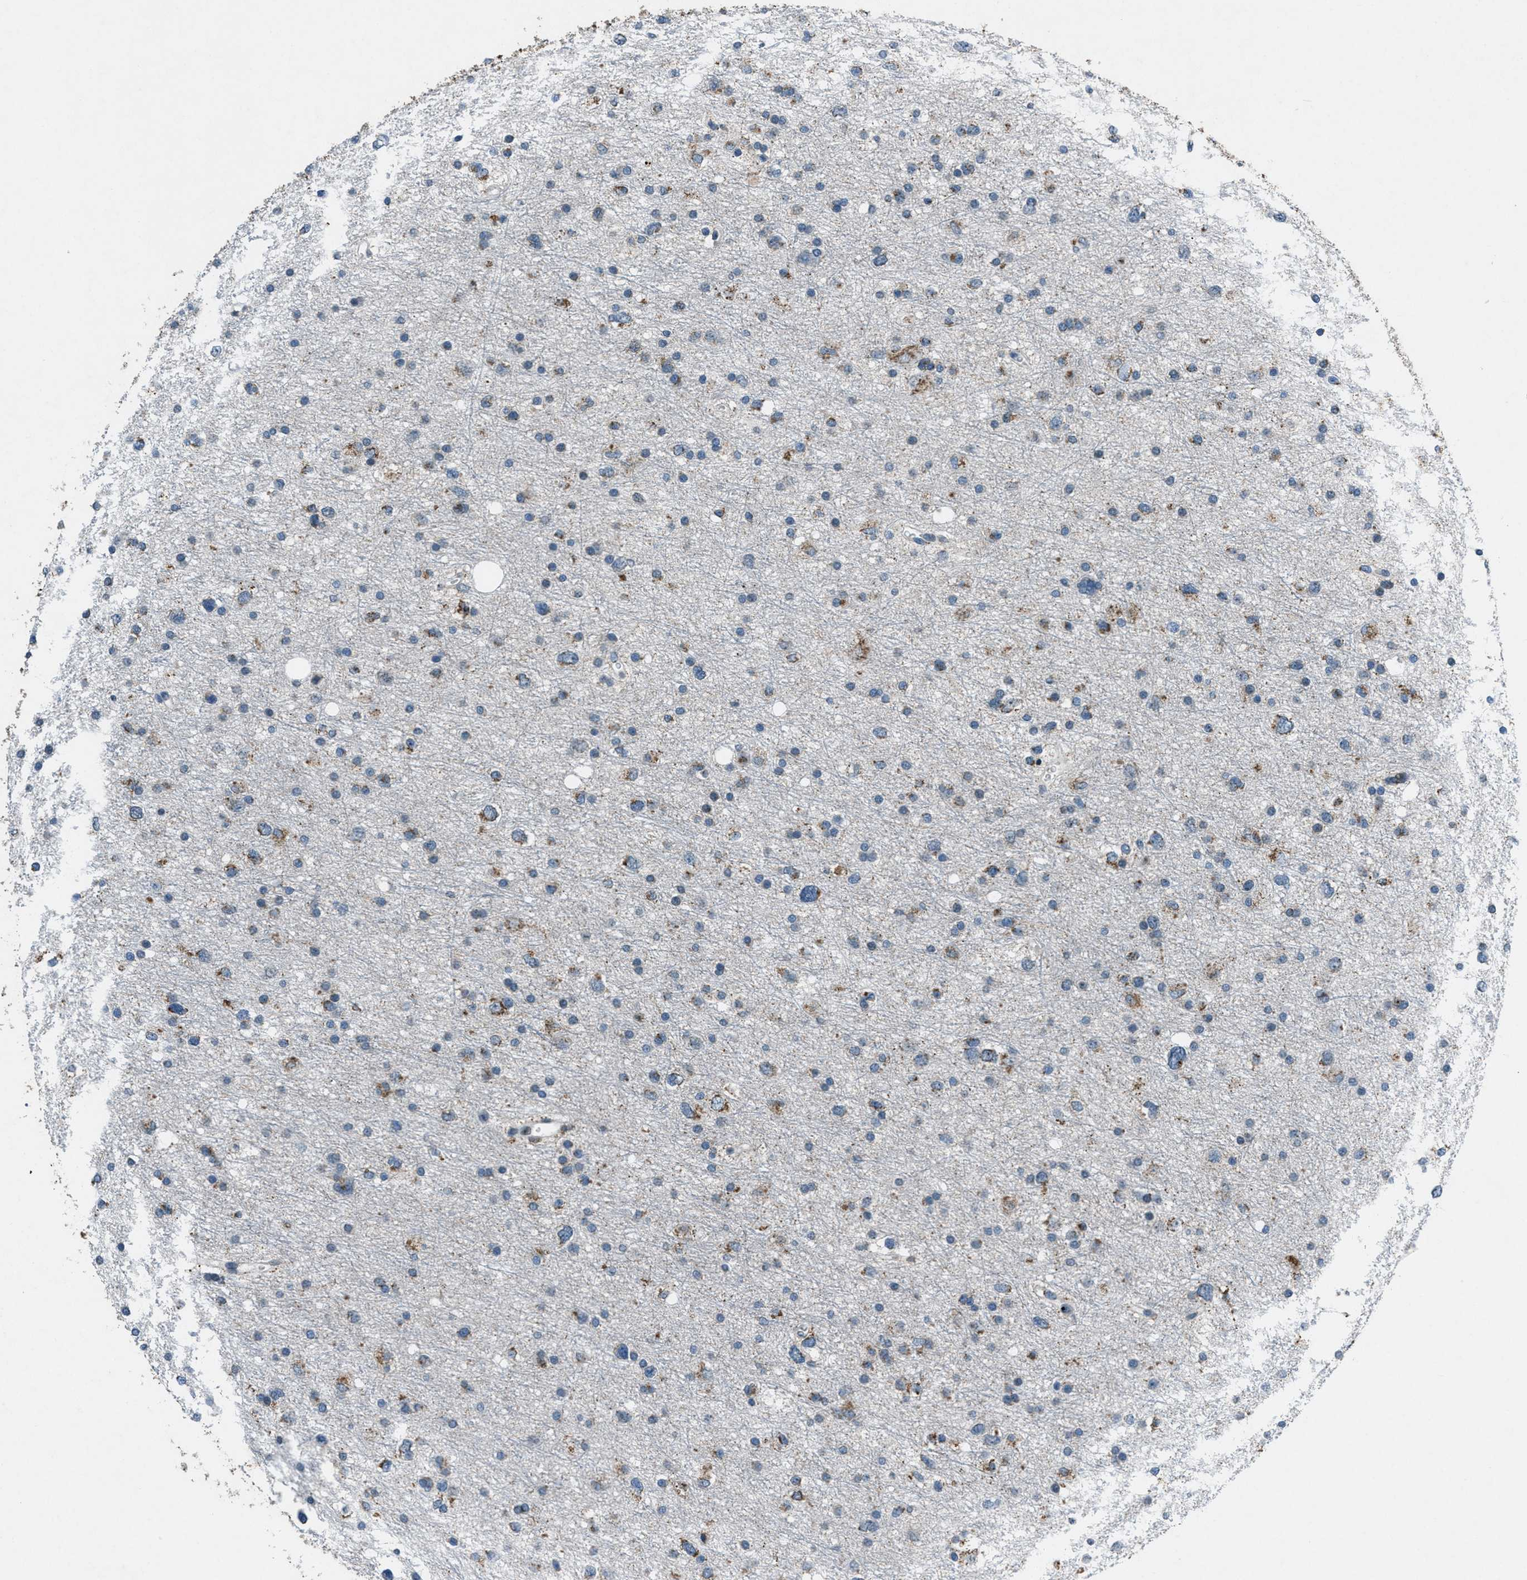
{"staining": {"intensity": "moderate", "quantity": "<25%", "location": "cytoplasmic/membranous"}, "tissue": "glioma", "cell_type": "Tumor cells", "image_type": "cancer", "snomed": [{"axis": "morphology", "description": "Glioma, malignant, Low grade"}, {"axis": "topography", "description": "Brain"}], "caption": "Glioma stained for a protein (brown) exhibits moderate cytoplasmic/membranous positive staining in approximately <25% of tumor cells.", "gene": "GPC6", "patient": {"sex": "female", "age": 37}}